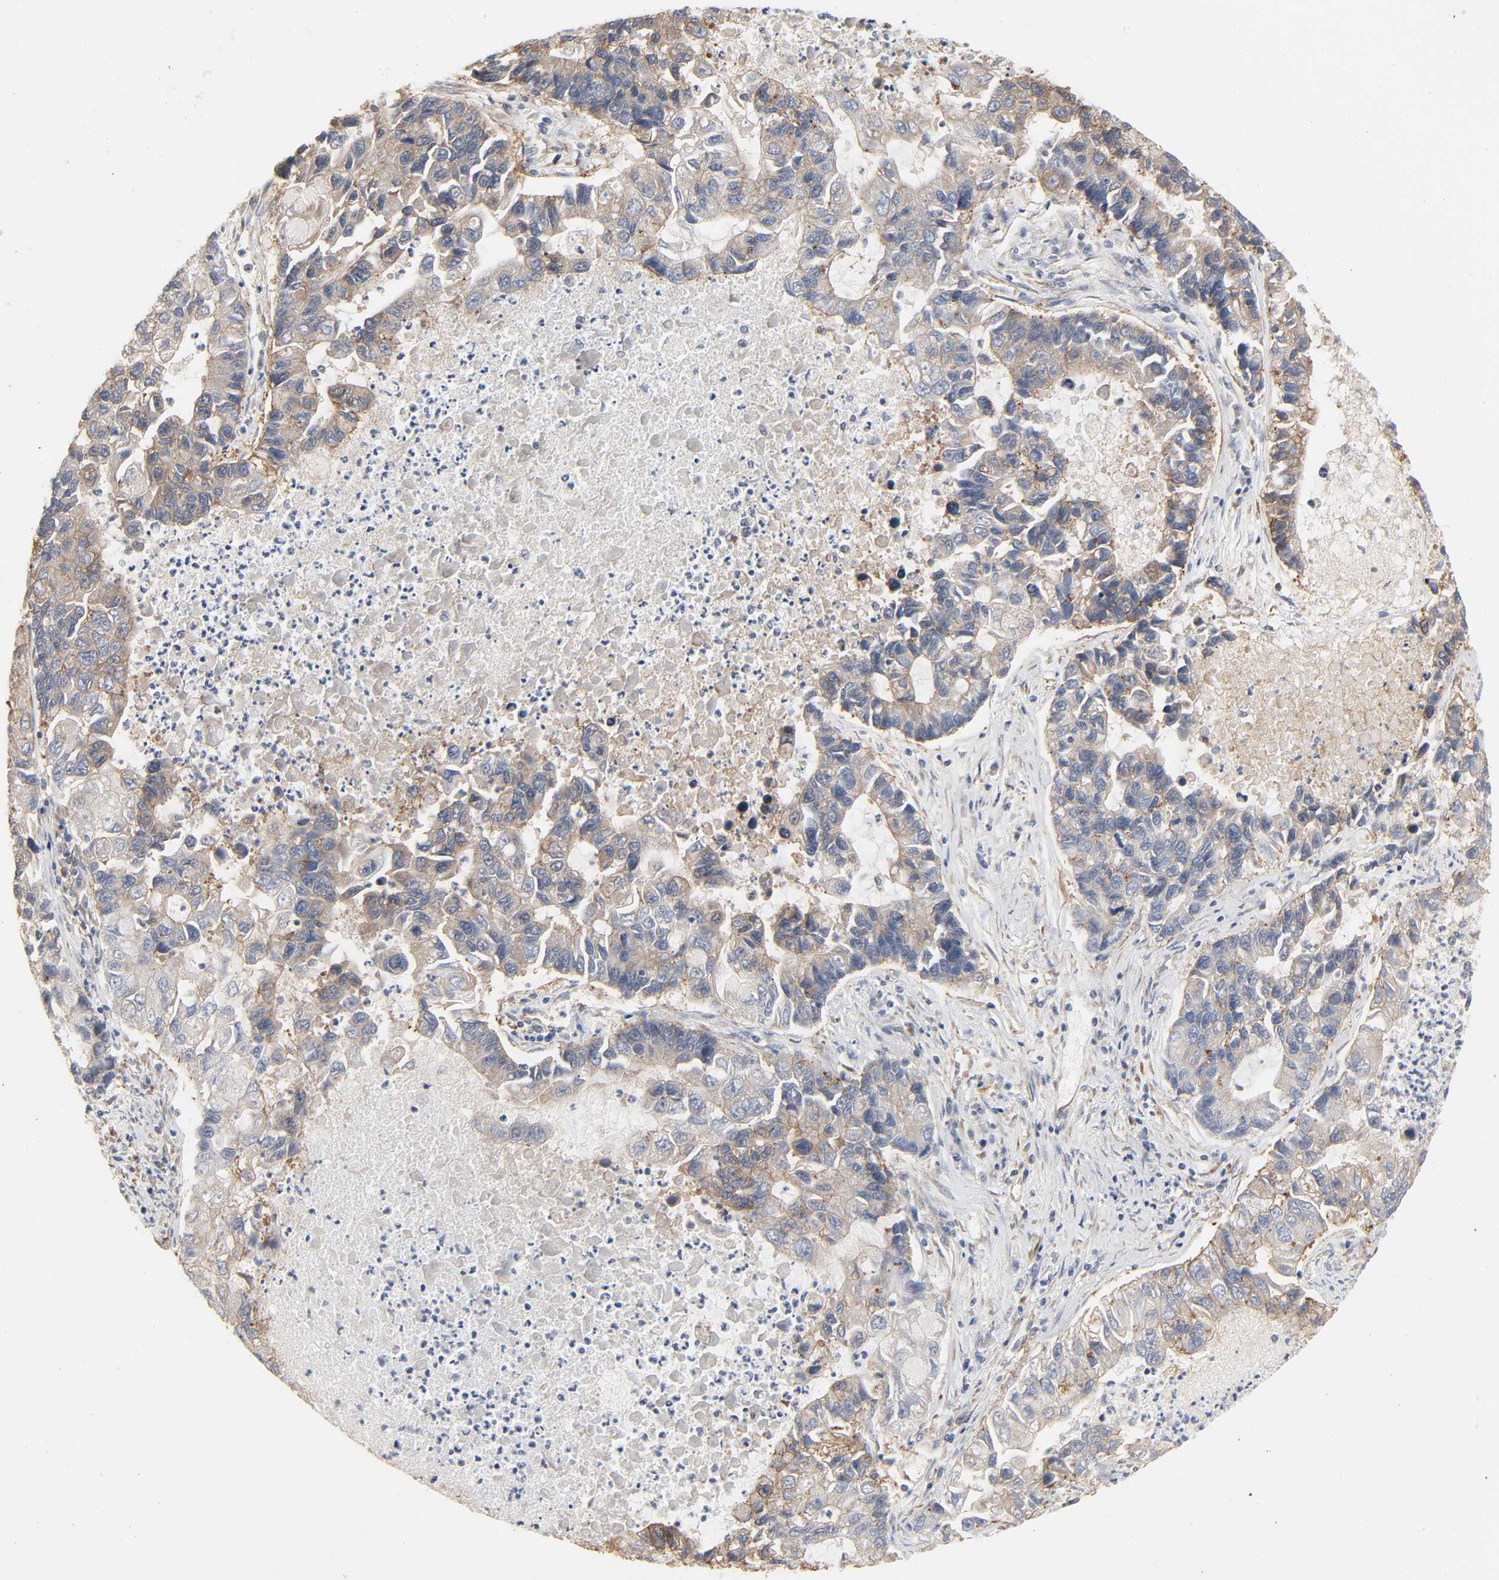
{"staining": {"intensity": "moderate", "quantity": "25%-75%", "location": "cytoplasmic/membranous,nuclear"}, "tissue": "lung cancer", "cell_type": "Tumor cells", "image_type": "cancer", "snomed": [{"axis": "morphology", "description": "Adenocarcinoma, NOS"}, {"axis": "topography", "description": "Lung"}], "caption": "High-magnification brightfield microscopy of lung adenocarcinoma stained with DAB (brown) and counterstained with hematoxylin (blue). tumor cells exhibit moderate cytoplasmic/membranous and nuclear positivity is appreciated in approximately25%-75% of cells.", "gene": "NDRG2", "patient": {"sex": "female", "age": 51}}